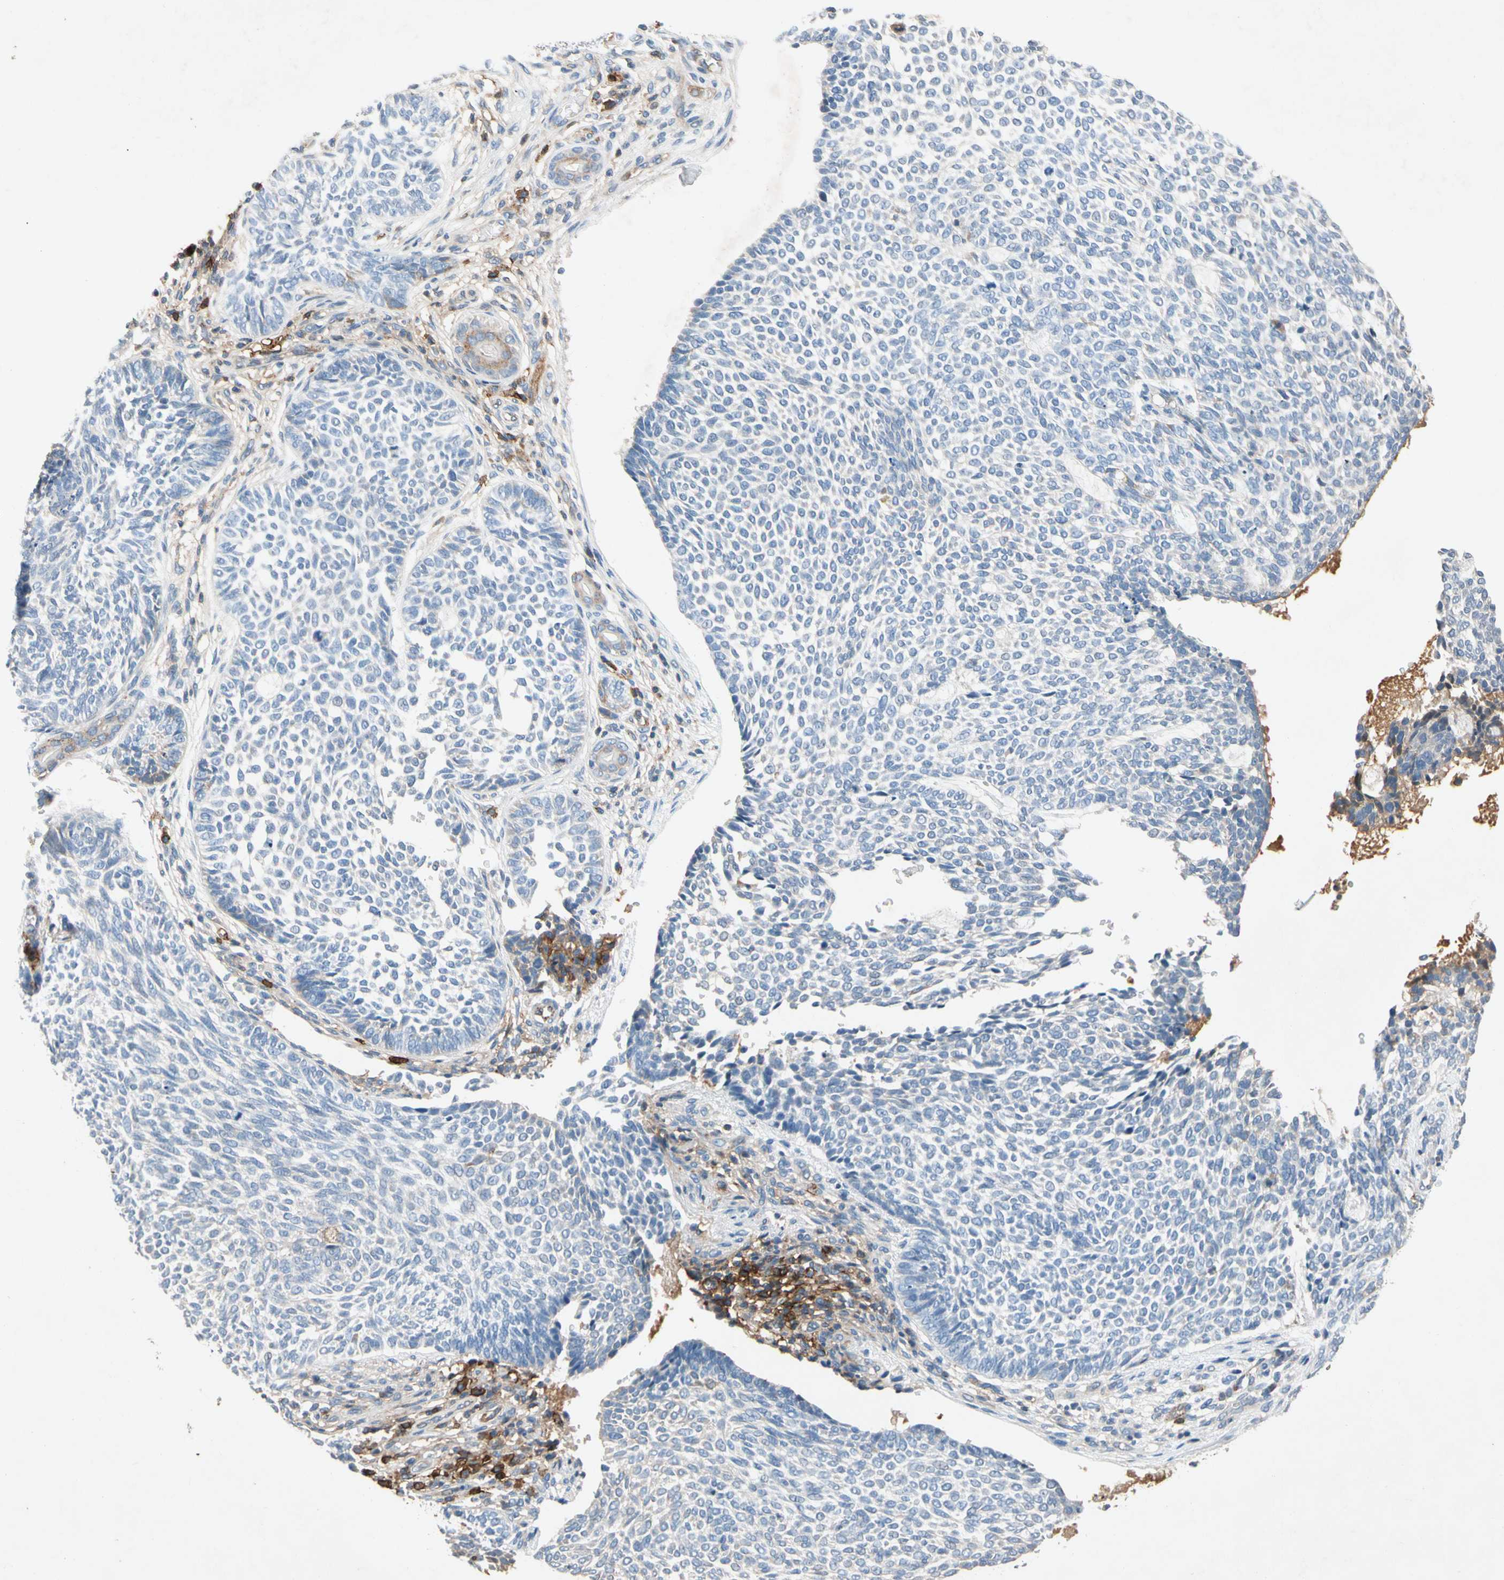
{"staining": {"intensity": "negative", "quantity": "none", "location": "none"}, "tissue": "skin cancer", "cell_type": "Tumor cells", "image_type": "cancer", "snomed": [{"axis": "morphology", "description": "Basal cell carcinoma"}, {"axis": "topography", "description": "Skin"}], "caption": "This is a image of immunohistochemistry (IHC) staining of skin cancer (basal cell carcinoma), which shows no positivity in tumor cells. (Stains: DAB immunohistochemistry with hematoxylin counter stain, Microscopy: brightfield microscopy at high magnification).", "gene": "NDFIP2", "patient": {"sex": "male", "age": 87}}